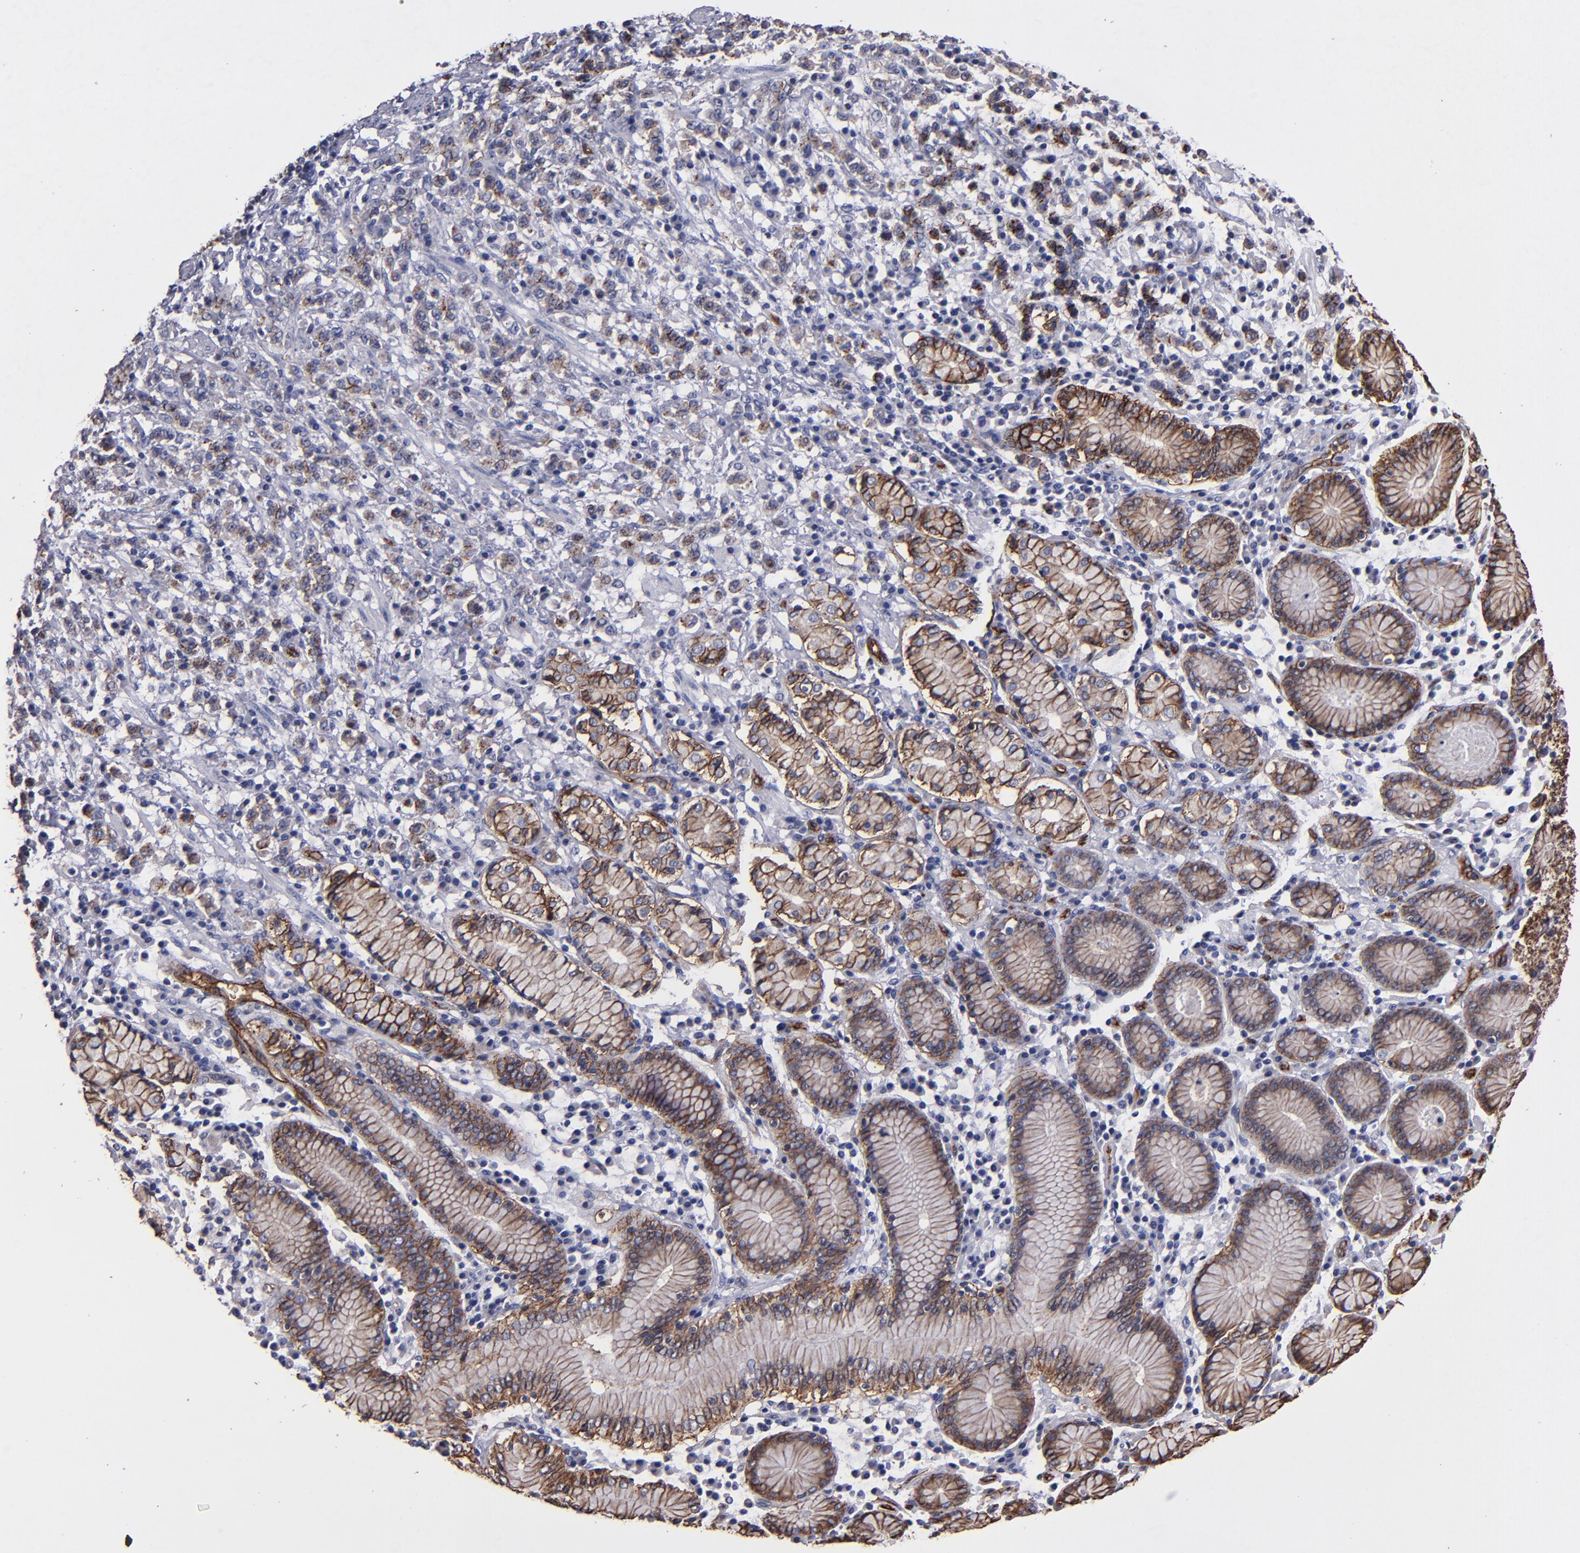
{"staining": {"intensity": "moderate", "quantity": "<25%", "location": "cytoplasmic/membranous"}, "tissue": "stomach cancer", "cell_type": "Tumor cells", "image_type": "cancer", "snomed": [{"axis": "morphology", "description": "Adenocarcinoma, NOS"}, {"axis": "topography", "description": "Stomach, lower"}], "caption": "IHC photomicrograph of human stomach adenocarcinoma stained for a protein (brown), which displays low levels of moderate cytoplasmic/membranous expression in about <25% of tumor cells.", "gene": "CLDN5", "patient": {"sex": "male", "age": 88}}